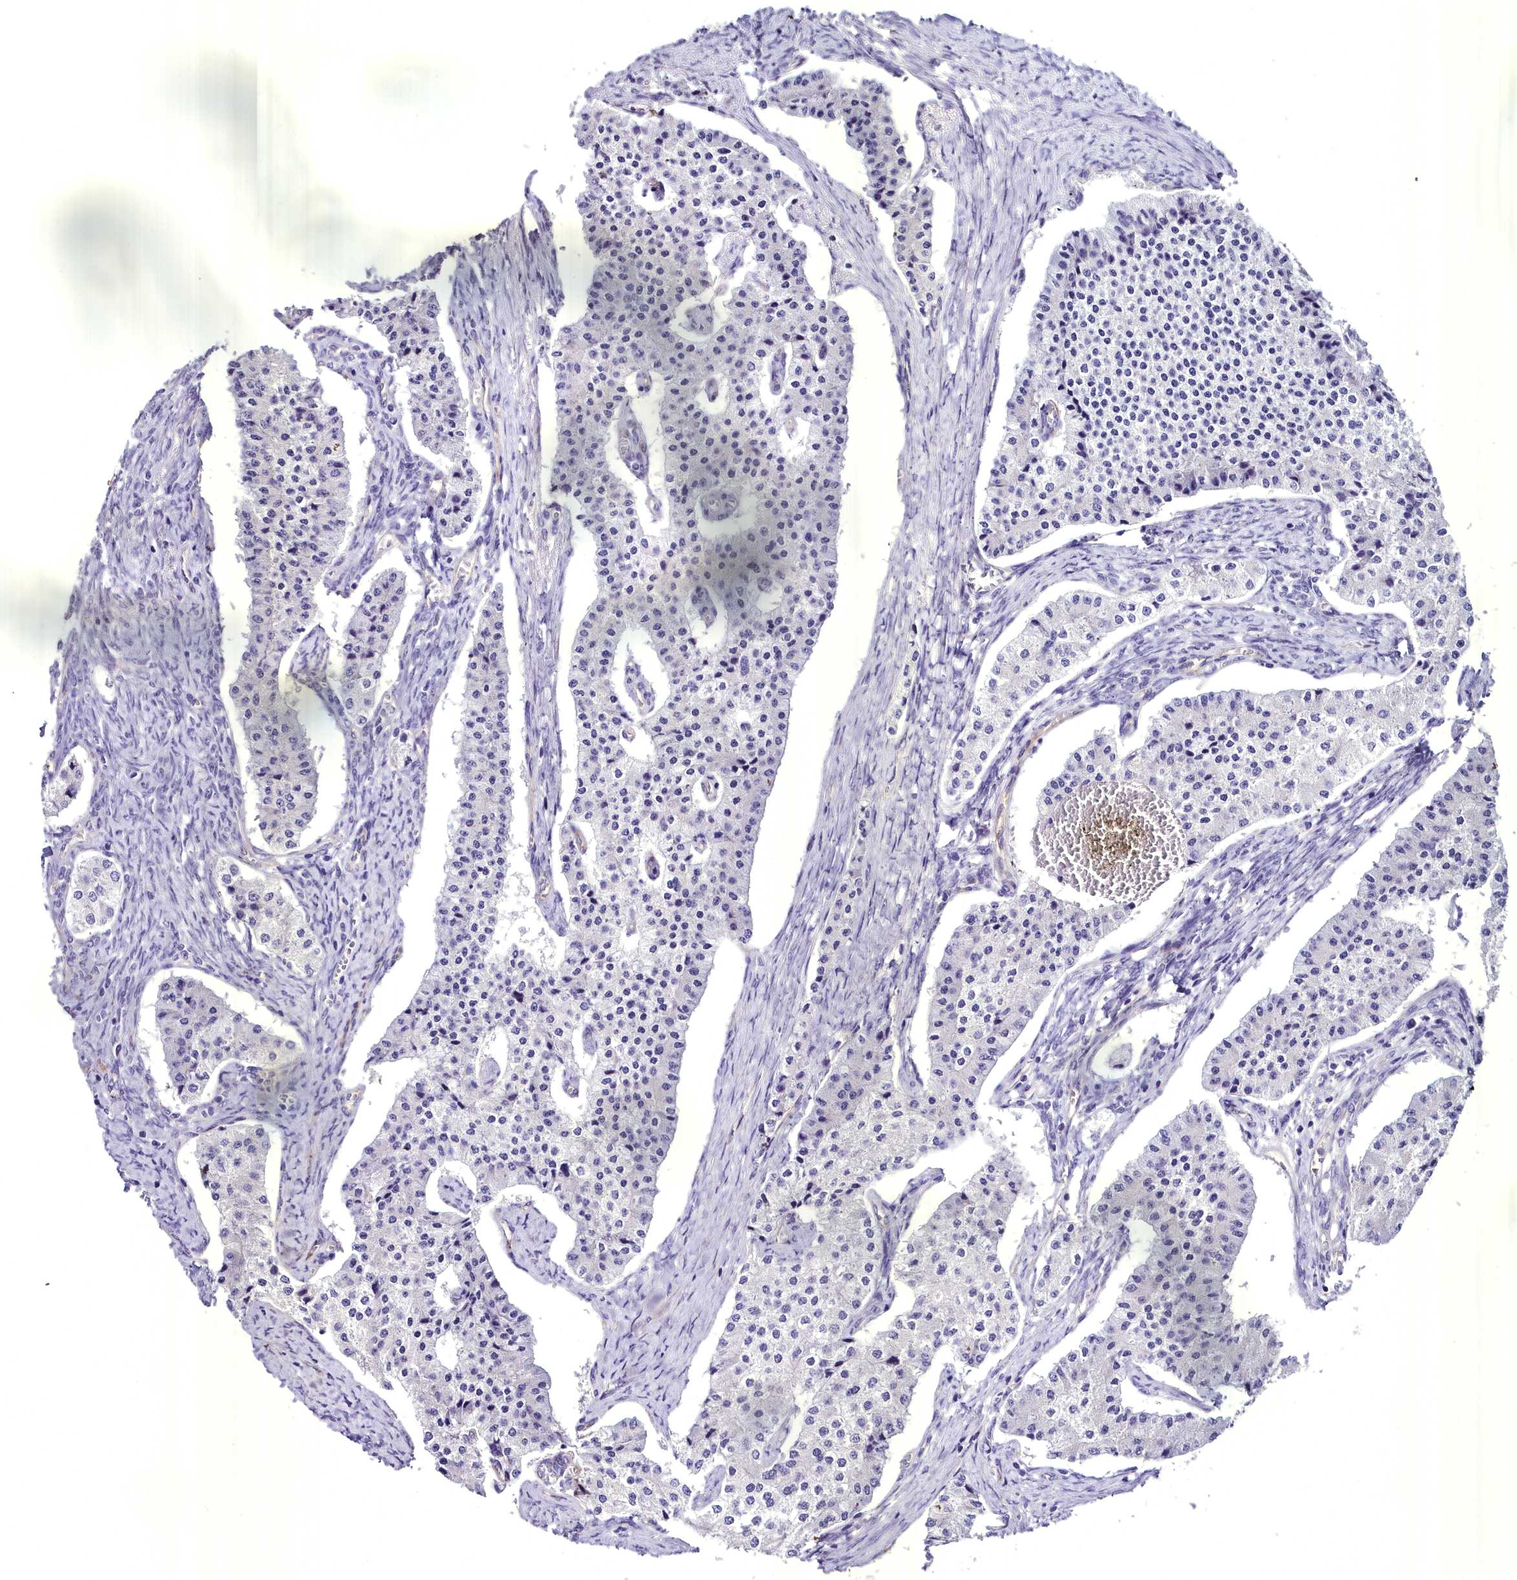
{"staining": {"intensity": "negative", "quantity": "none", "location": "none"}, "tissue": "carcinoid", "cell_type": "Tumor cells", "image_type": "cancer", "snomed": [{"axis": "morphology", "description": "Carcinoid, malignant, NOS"}, {"axis": "topography", "description": "Colon"}], "caption": "A high-resolution photomicrograph shows immunohistochemistry staining of malignant carcinoid, which shows no significant staining in tumor cells.", "gene": "MS4A18", "patient": {"sex": "female", "age": 52}}